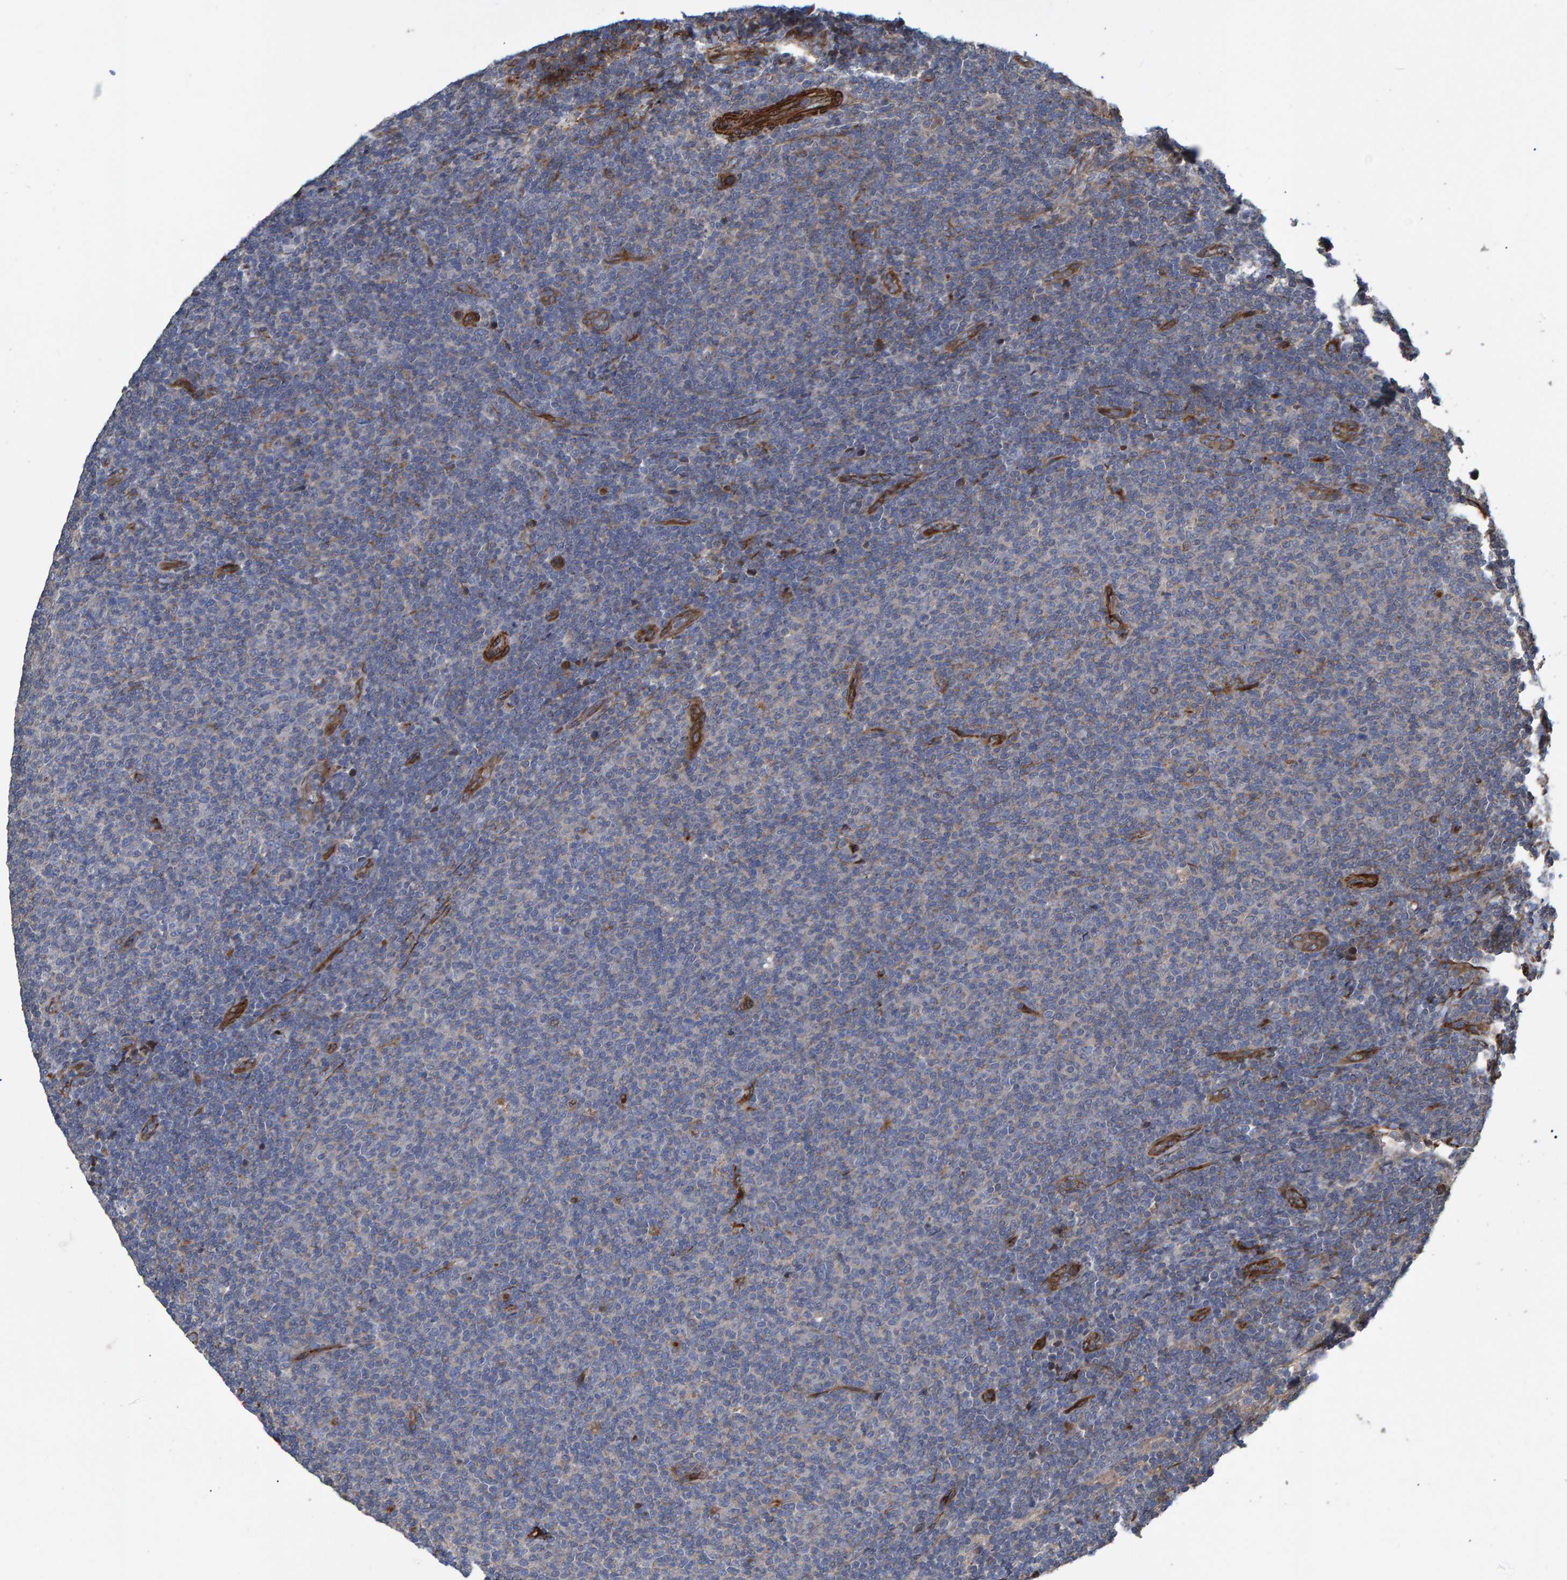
{"staining": {"intensity": "negative", "quantity": "none", "location": "none"}, "tissue": "lymphoma", "cell_type": "Tumor cells", "image_type": "cancer", "snomed": [{"axis": "morphology", "description": "Malignant lymphoma, non-Hodgkin's type, Low grade"}, {"axis": "topography", "description": "Lymph node"}], "caption": "IHC micrograph of neoplastic tissue: human low-grade malignant lymphoma, non-Hodgkin's type stained with DAB reveals no significant protein positivity in tumor cells. (Brightfield microscopy of DAB (3,3'-diaminobenzidine) immunohistochemistry (IHC) at high magnification).", "gene": "SLIT2", "patient": {"sex": "male", "age": 66}}